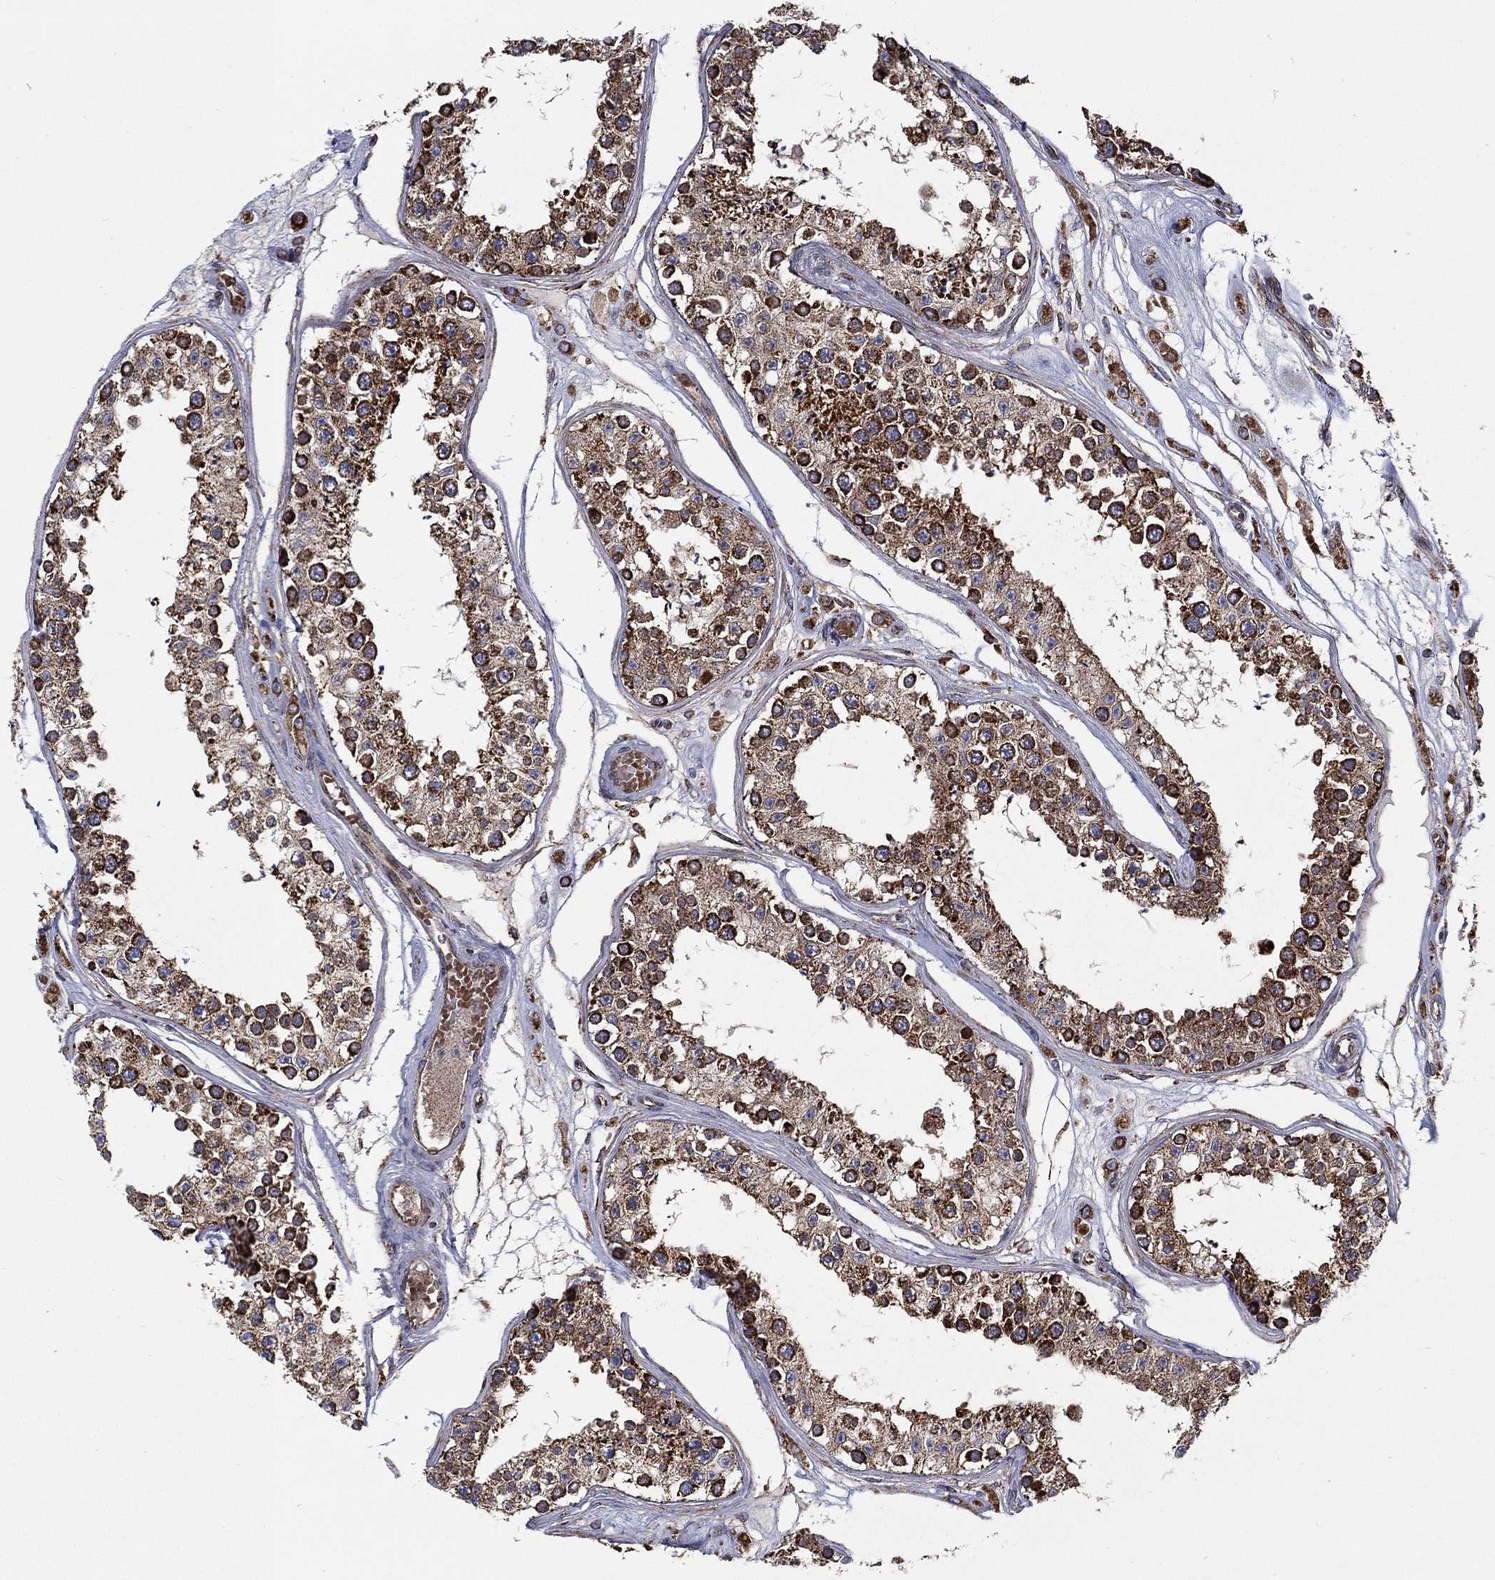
{"staining": {"intensity": "strong", "quantity": "<25%", "location": "cytoplasmic/membranous"}, "tissue": "testis", "cell_type": "Cells in seminiferous ducts", "image_type": "normal", "snomed": [{"axis": "morphology", "description": "Normal tissue, NOS"}, {"axis": "topography", "description": "Testis"}], "caption": "This is an image of immunohistochemistry (IHC) staining of unremarkable testis, which shows strong positivity in the cytoplasmic/membranous of cells in seminiferous ducts.", "gene": "MT", "patient": {"sex": "male", "age": 25}}